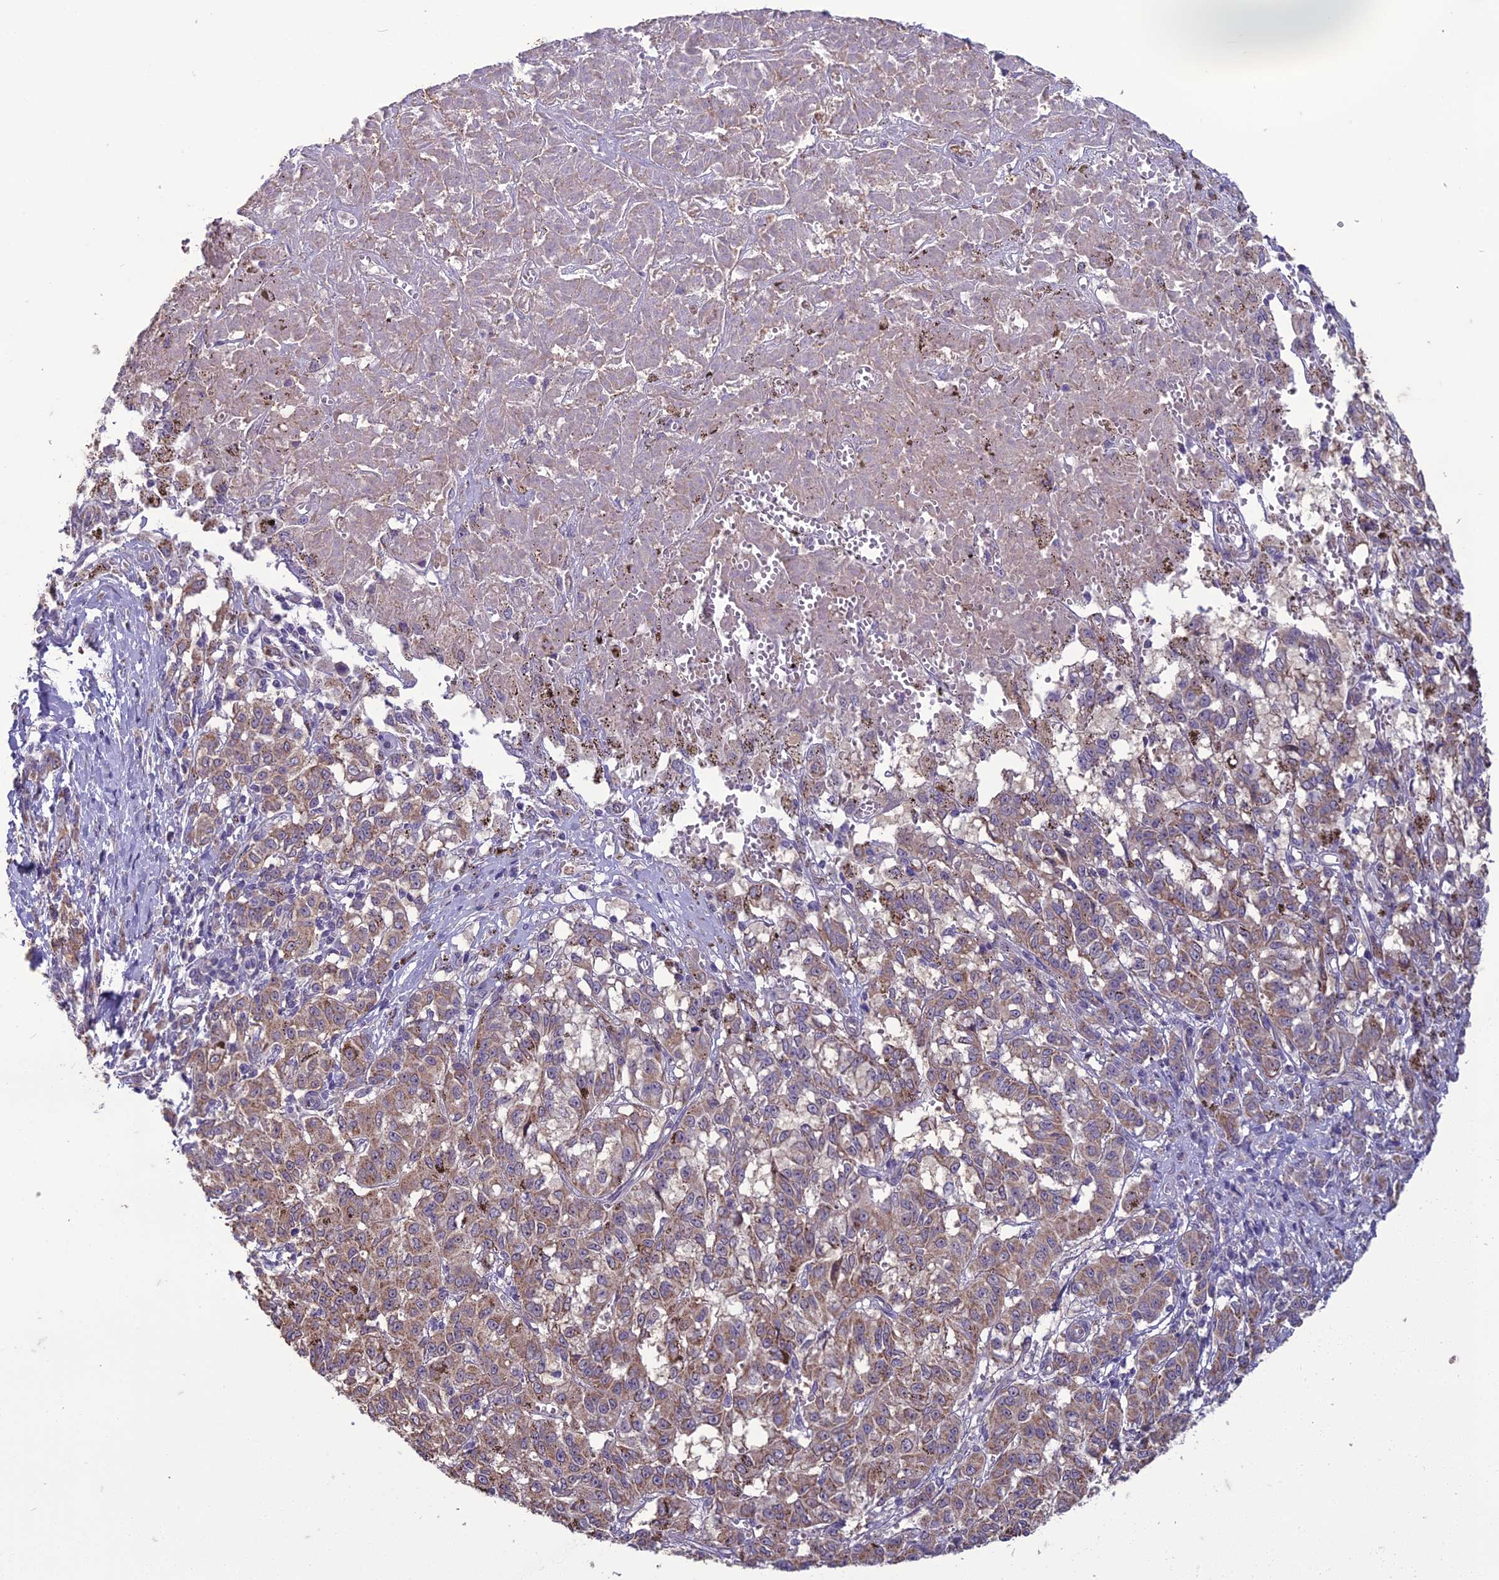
{"staining": {"intensity": "moderate", "quantity": "25%-75%", "location": "cytoplasmic/membranous"}, "tissue": "melanoma", "cell_type": "Tumor cells", "image_type": "cancer", "snomed": [{"axis": "morphology", "description": "Malignant melanoma, NOS"}, {"axis": "topography", "description": "Skin"}], "caption": "This image demonstrates immunohistochemistry staining of human malignant melanoma, with medium moderate cytoplasmic/membranous staining in about 25%-75% of tumor cells.", "gene": "DUS2", "patient": {"sex": "female", "age": 72}}